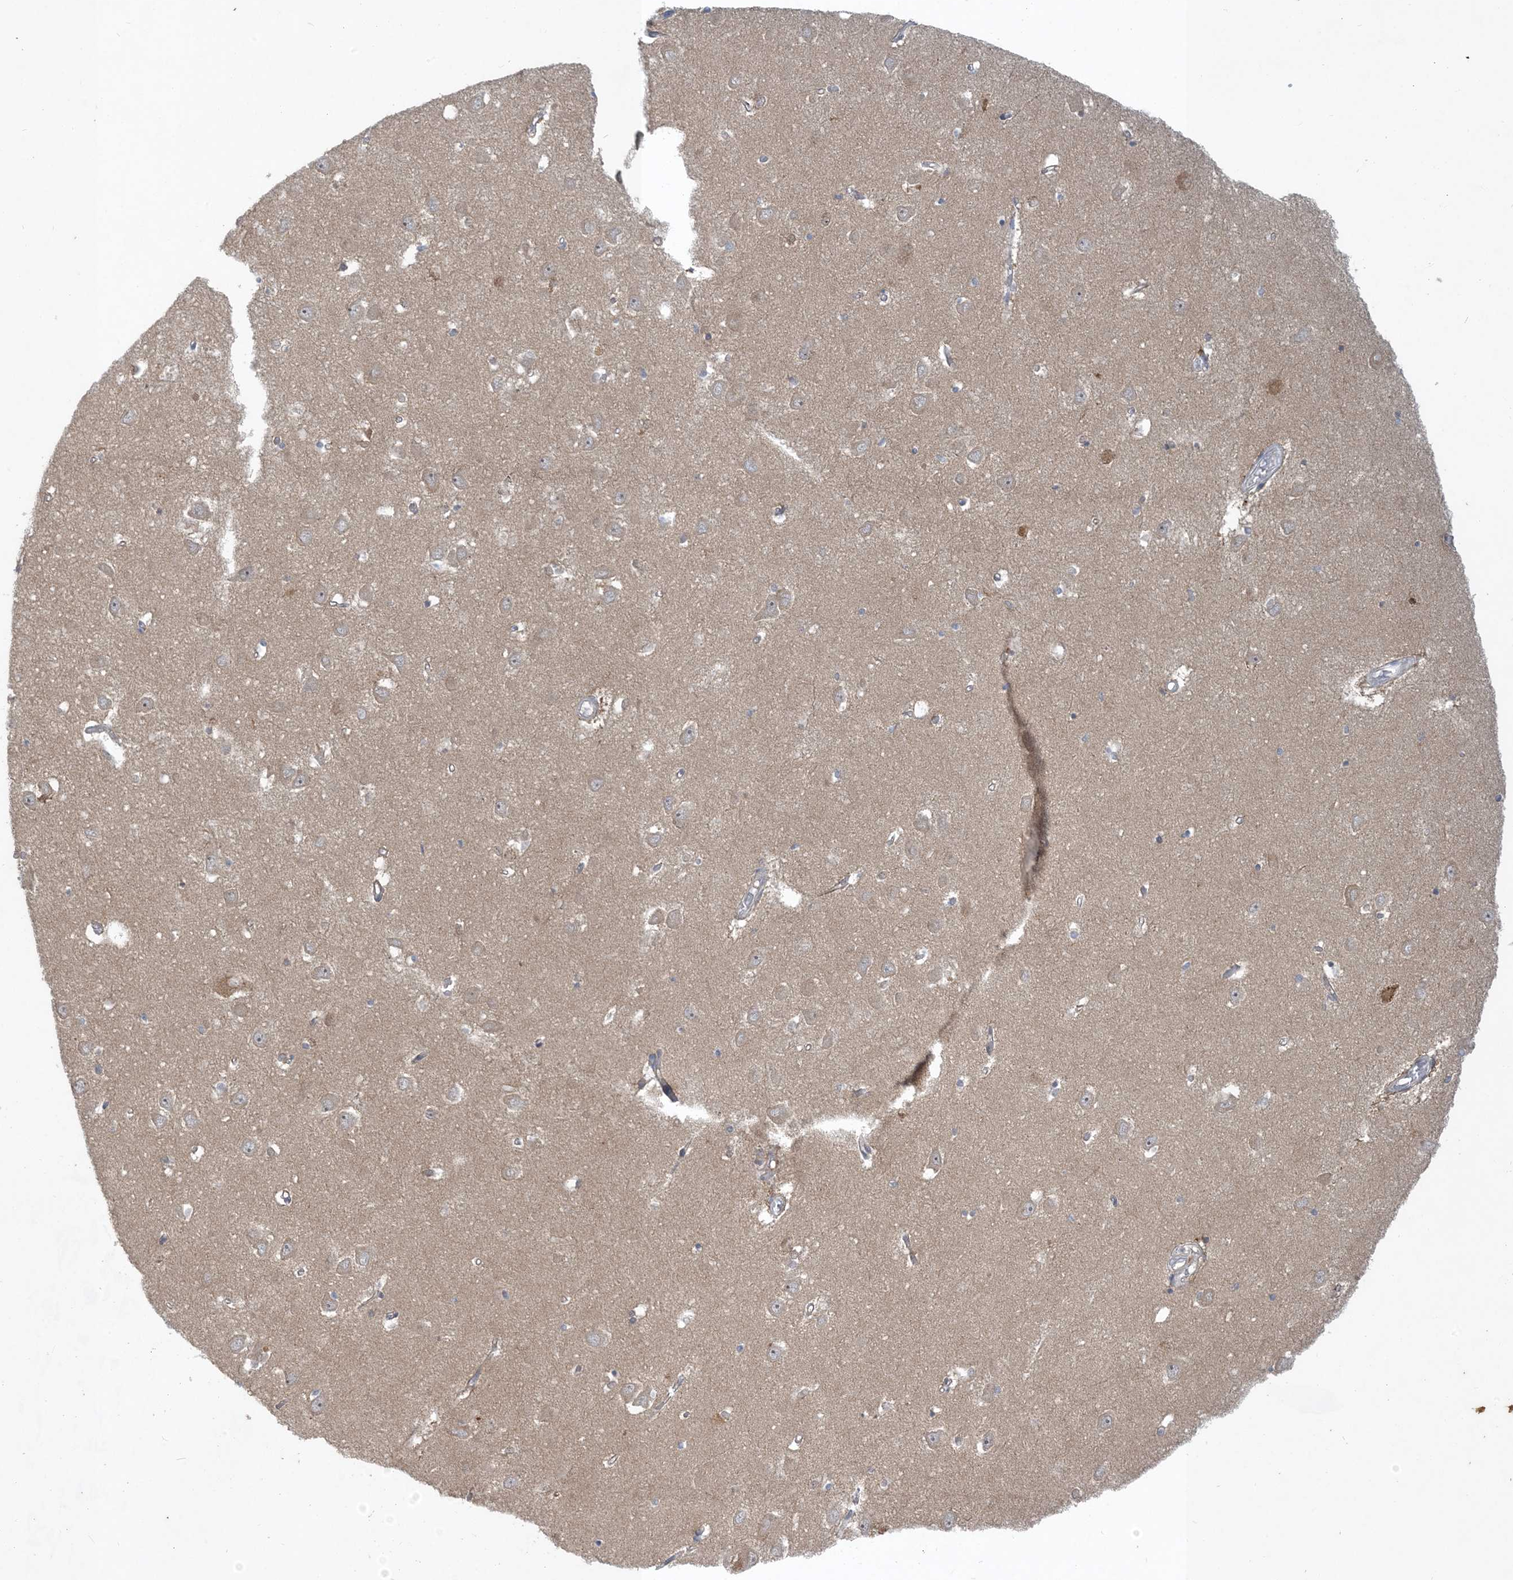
{"staining": {"intensity": "weak", "quantity": "<25%", "location": "cytoplasmic/membranous"}, "tissue": "hippocampus", "cell_type": "Glial cells", "image_type": "normal", "snomed": [{"axis": "morphology", "description": "Normal tissue, NOS"}, {"axis": "topography", "description": "Hippocampus"}], "caption": "Glial cells are negative for protein expression in normal human hippocampus. The staining was performed using DAB (3,3'-diaminobenzidine) to visualize the protein expression in brown, while the nuclei were stained in blue with hematoxylin (Magnification: 20x).", "gene": "CDS1", "patient": {"sex": "male", "age": 70}}